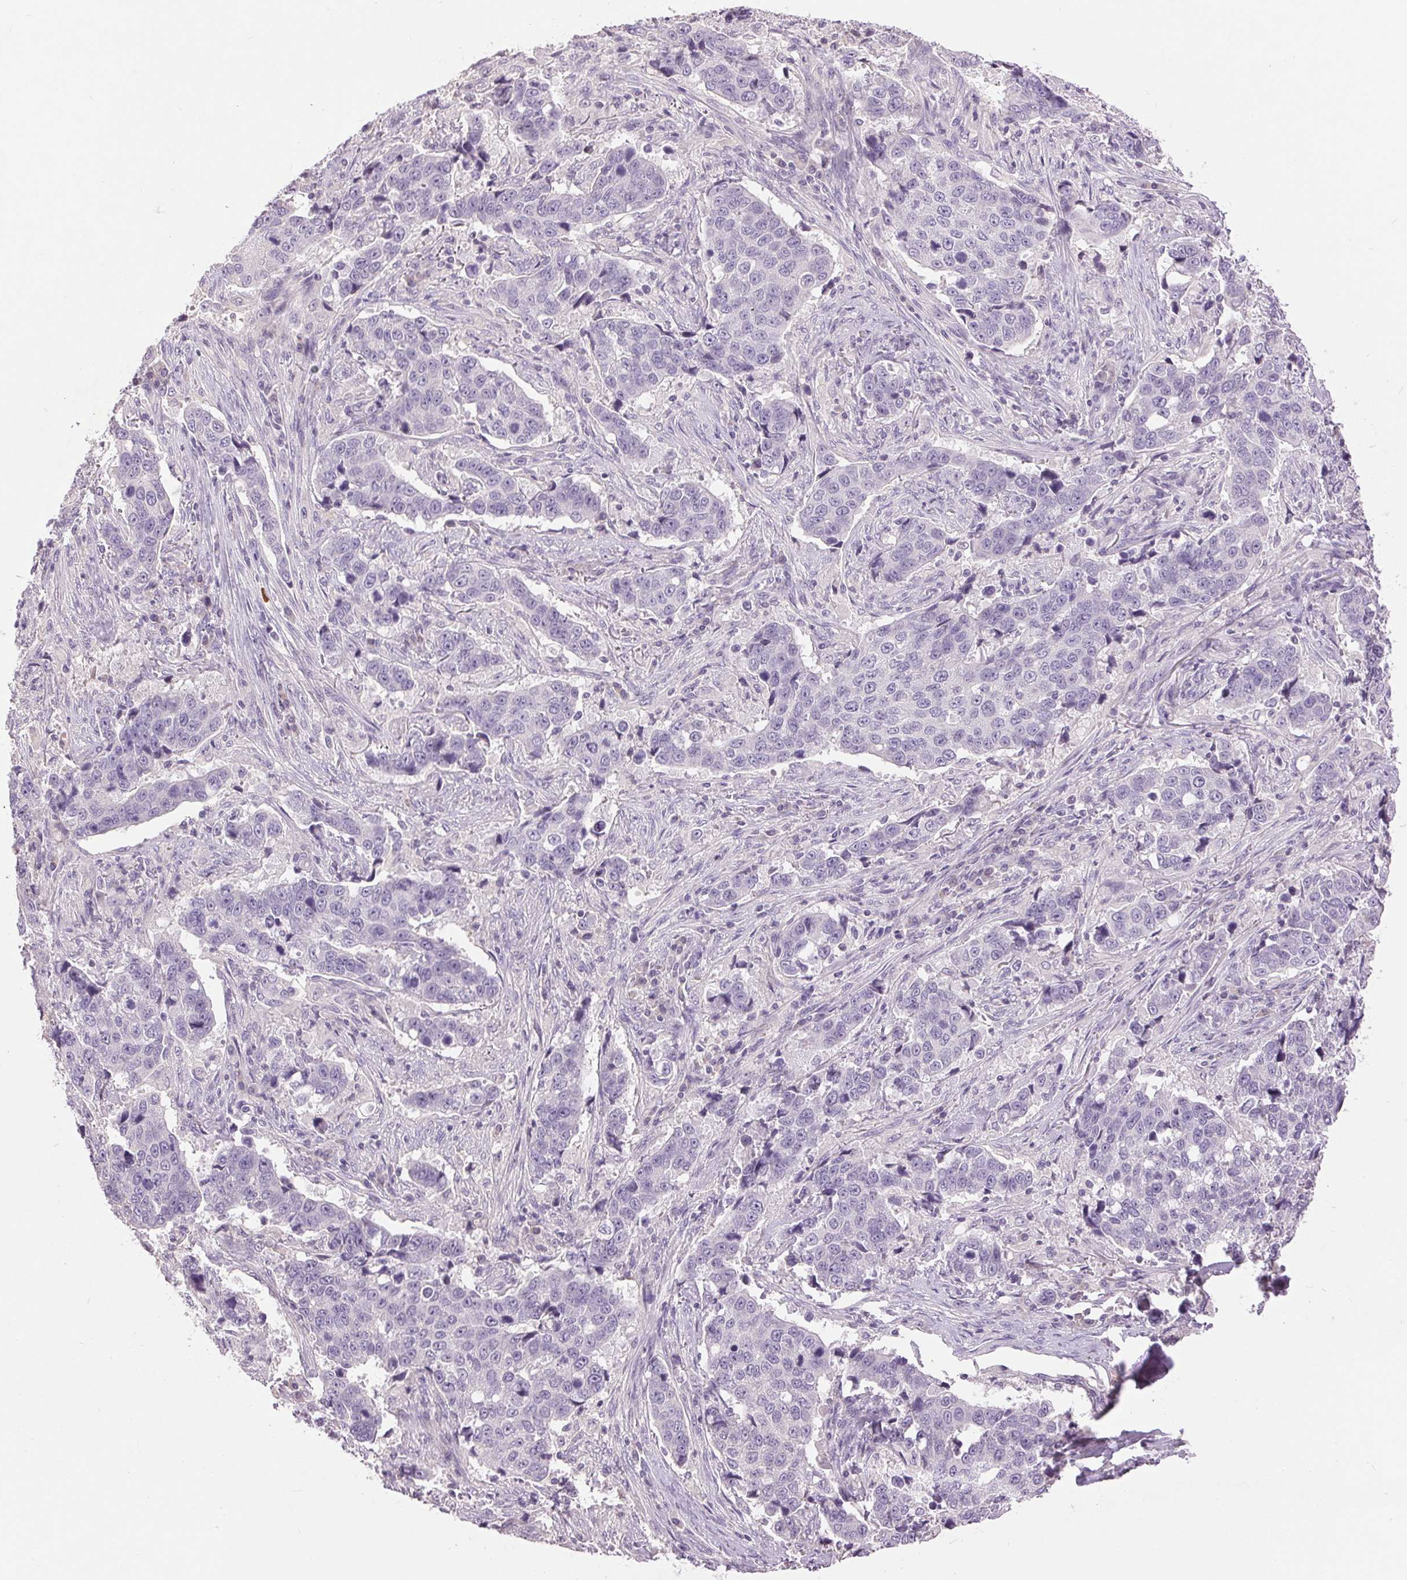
{"staining": {"intensity": "negative", "quantity": "none", "location": "none"}, "tissue": "lung cancer", "cell_type": "Tumor cells", "image_type": "cancer", "snomed": [{"axis": "morphology", "description": "Squamous cell carcinoma, NOS"}, {"axis": "topography", "description": "Lymph node"}, {"axis": "topography", "description": "Lung"}], "caption": "Tumor cells show no significant protein expression in squamous cell carcinoma (lung).", "gene": "FXYD4", "patient": {"sex": "male", "age": 61}}